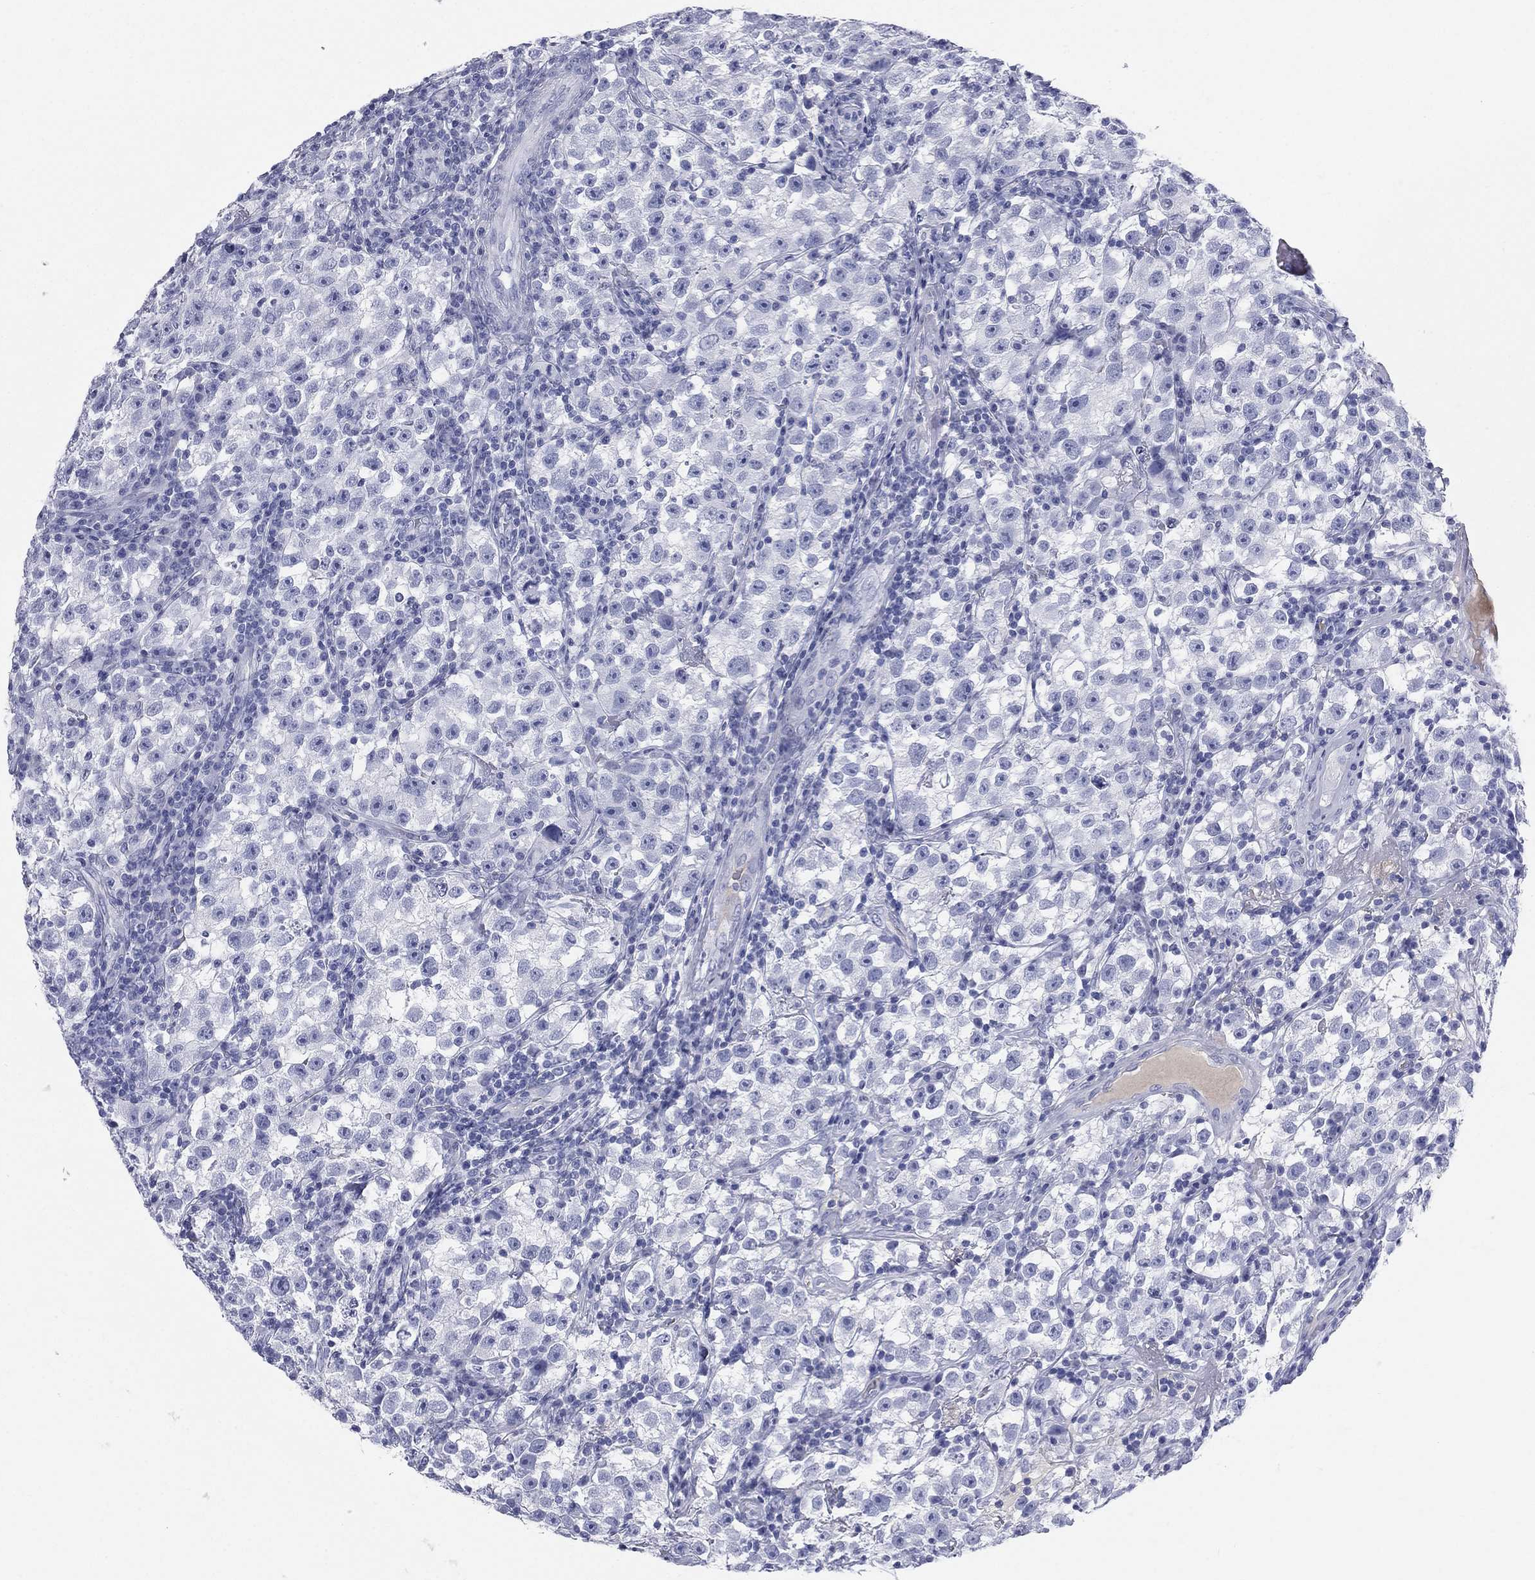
{"staining": {"intensity": "negative", "quantity": "none", "location": "none"}, "tissue": "testis cancer", "cell_type": "Tumor cells", "image_type": "cancer", "snomed": [{"axis": "morphology", "description": "Seminoma, NOS"}, {"axis": "topography", "description": "Testis"}], "caption": "An immunohistochemistry (IHC) photomicrograph of testis seminoma is shown. There is no staining in tumor cells of testis seminoma.", "gene": "HP", "patient": {"sex": "male", "age": 22}}